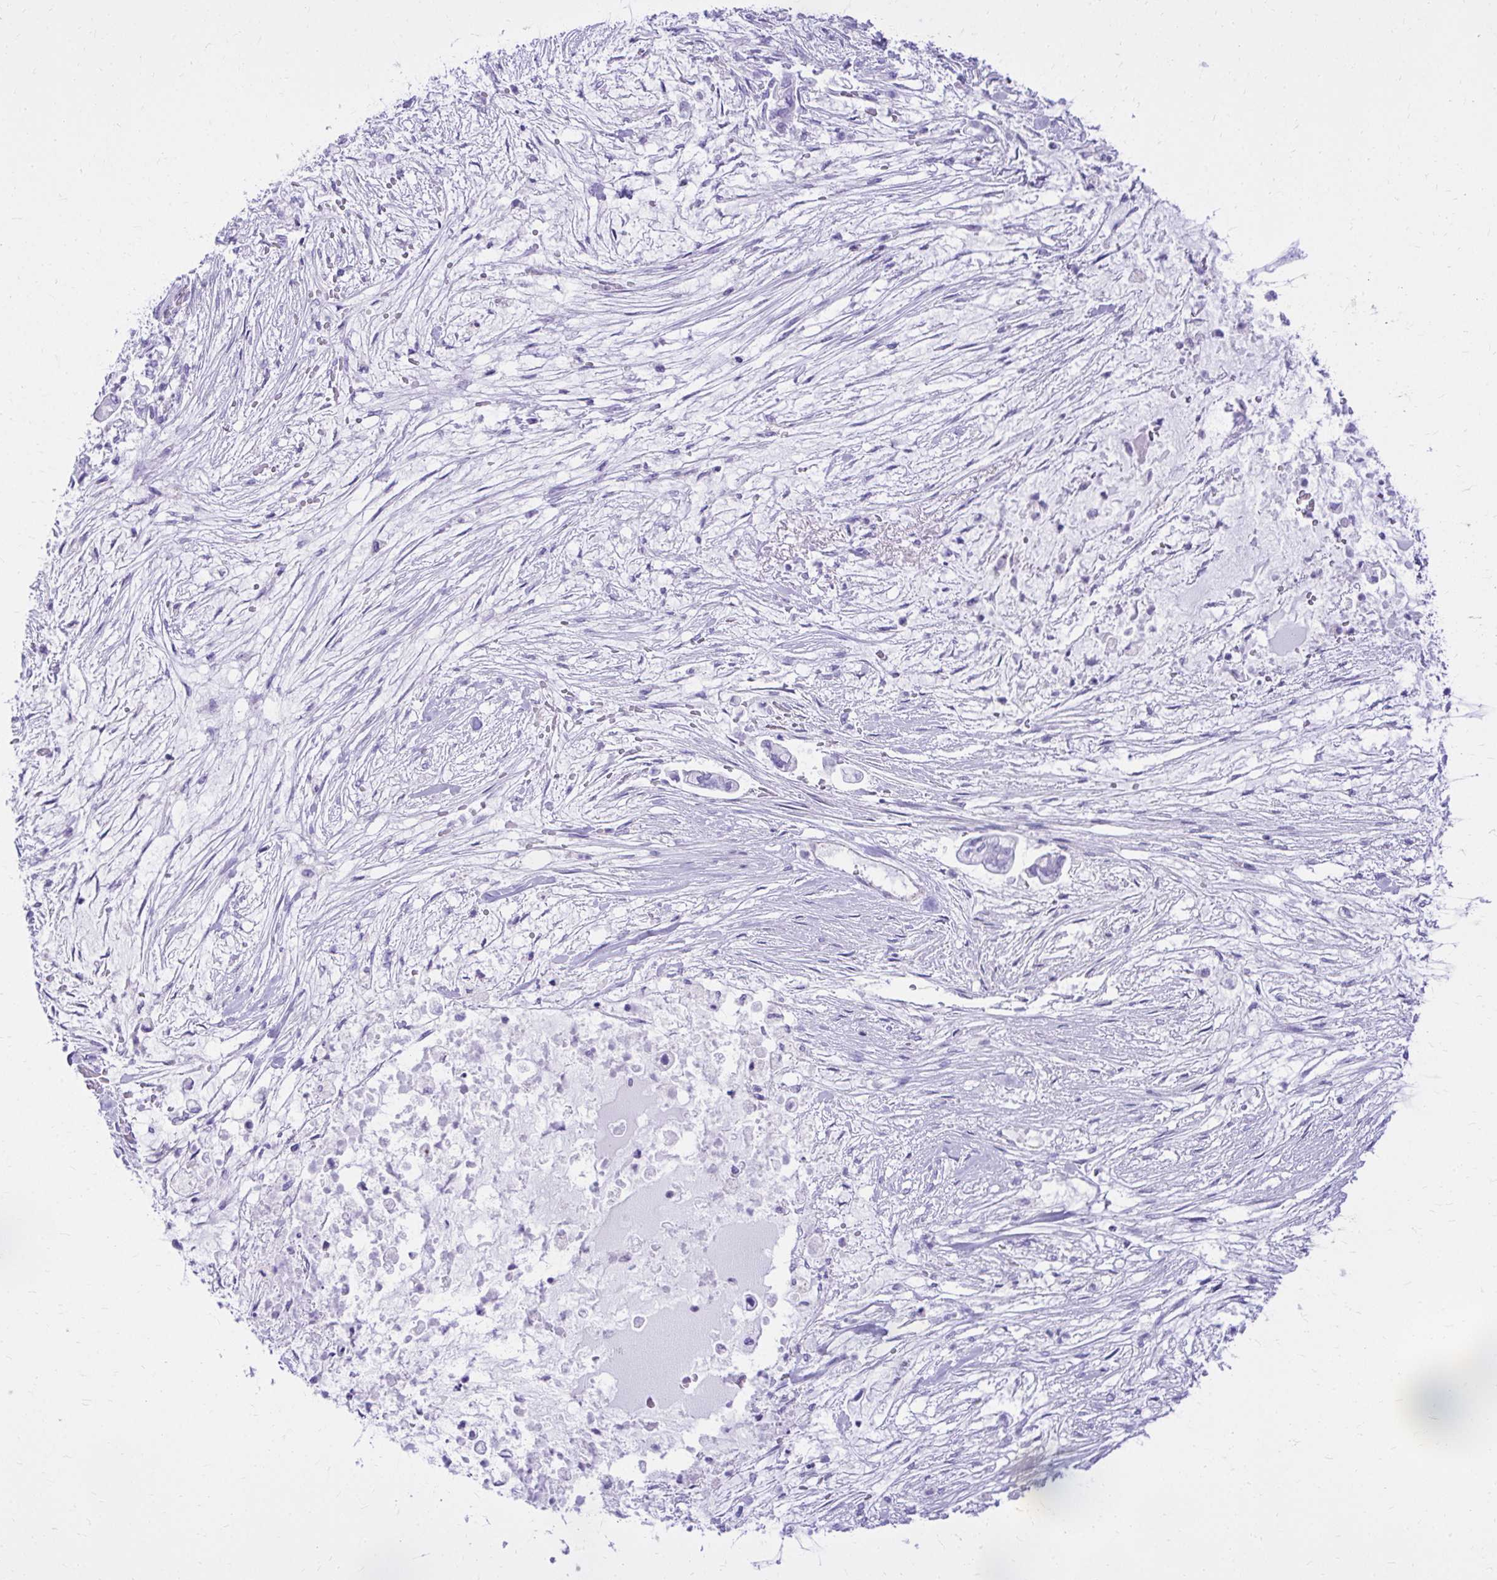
{"staining": {"intensity": "negative", "quantity": "none", "location": "none"}, "tissue": "pancreatic cancer", "cell_type": "Tumor cells", "image_type": "cancer", "snomed": [{"axis": "morphology", "description": "Adenocarcinoma, NOS"}, {"axis": "topography", "description": "Pancreas"}], "caption": "IHC of human adenocarcinoma (pancreatic) demonstrates no staining in tumor cells. (DAB (3,3'-diaminobenzidine) immunohistochemistry (IHC) visualized using brightfield microscopy, high magnification).", "gene": "PELI3", "patient": {"sex": "female", "age": 69}}